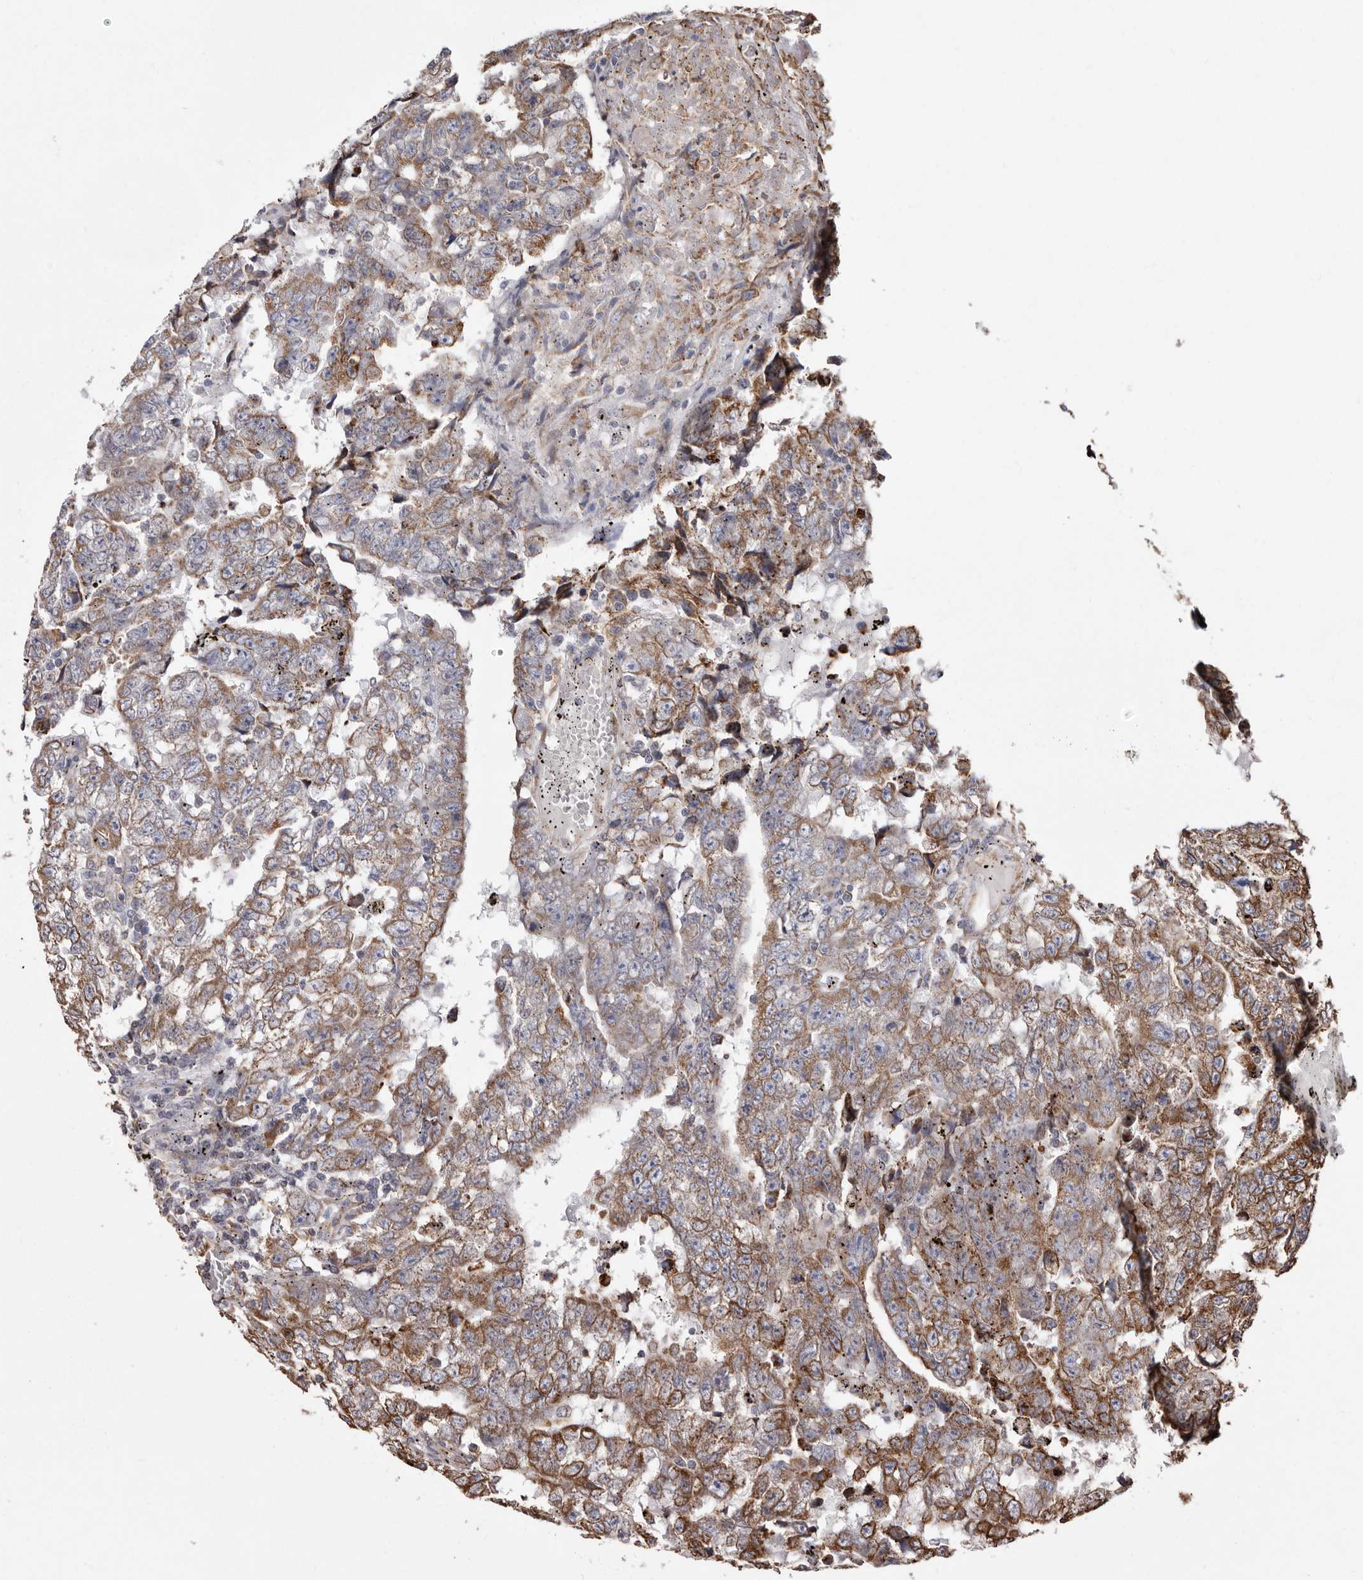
{"staining": {"intensity": "moderate", "quantity": ">75%", "location": "cytoplasmic/membranous"}, "tissue": "testis cancer", "cell_type": "Tumor cells", "image_type": "cancer", "snomed": [{"axis": "morphology", "description": "Carcinoma, Embryonal, NOS"}, {"axis": "topography", "description": "Testis"}], "caption": "There is medium levels of moderate cytoplasmic/membranous positivity in tumor cells of testis embryonal carcinoma, as demonstrated by immunohistochemical staining (brown color).", "gene": "STEAP2", "patient": {"sex": "male", "age": 25}}